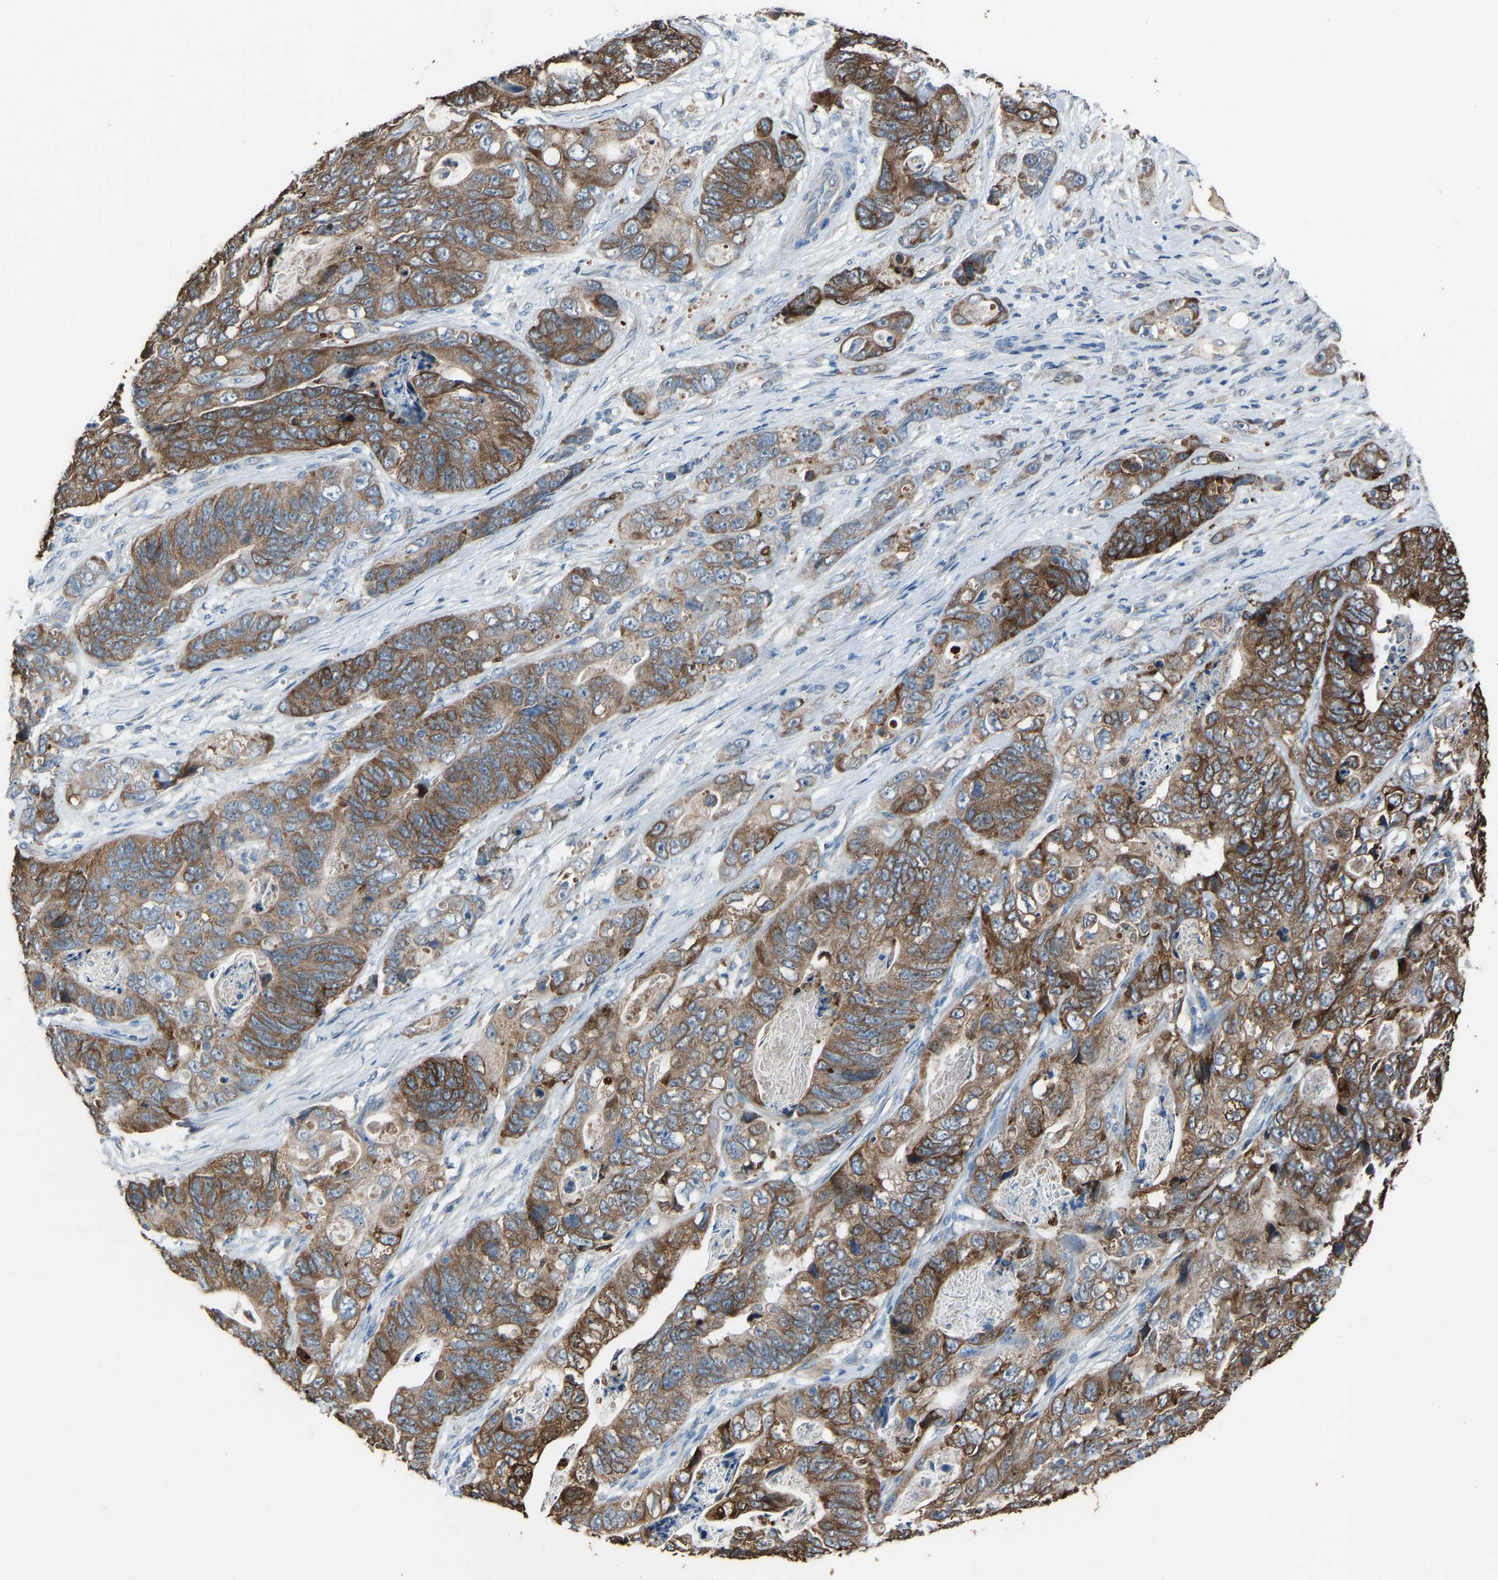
{"staining": {"intensity": "strong", "quantity": ">75%", "location": "cytoplasmic/membranous"}, "tissue": "stomach cancer", "cell_type": "Tumor cells", "image_type": "cancer", "snomed": [{"axis": "morphology", "description": "Adenocarcinoma, NOS"}, {"axis": "topography", "description": "Stomach"}], "caption": "Protein staining exhibits strong cytoplasmic/membranous positivity in approximately >75% of tumor cells in stomach cancer. Using DAB (brown) and hematoxylin (blue) stains, captured at high magnification using brightfield microscopy.", "gene": "TGFBR3", "patient": {"sex": "female", "age": 89}}